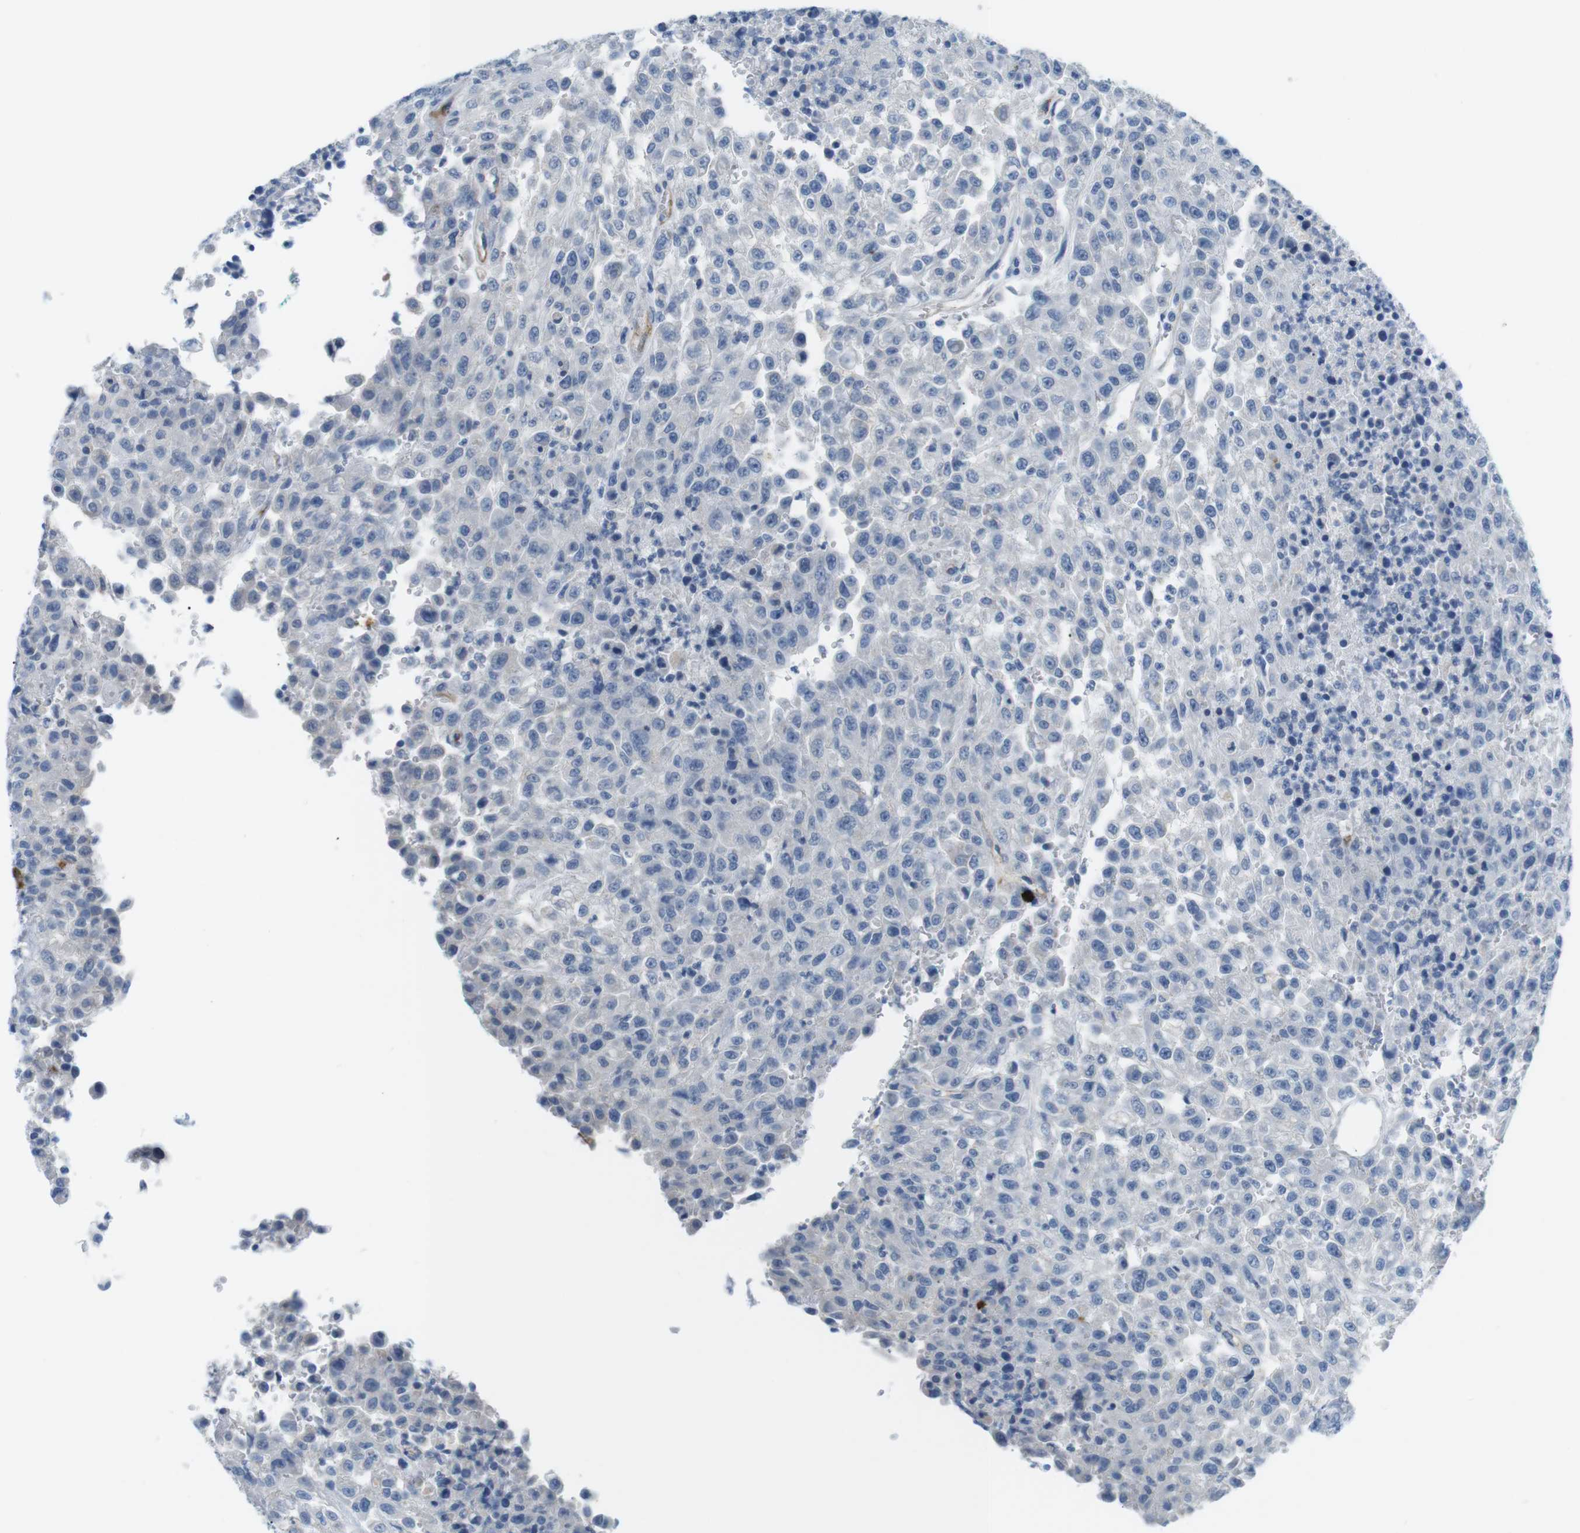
{"staining": {"intensity": "negative", "quantity": "none", "location": "none"}, "tissue": "urothelial cancer", "cell_type": "Tumor cells", "image_type": "cancer", "snomed": [{"axis": "morphology", "description": "Urothelial carcinoma, High grade"}, {"axis": "topography", "description": "Urinary bladder"}], "caption": "This is an immunohistochemistry (IHC) histopathology image of urothelial cancer. There is no positivity in tumor cells.", "gene": "TNFRSF4", "patient": {"sex": "male", "age": 46}}